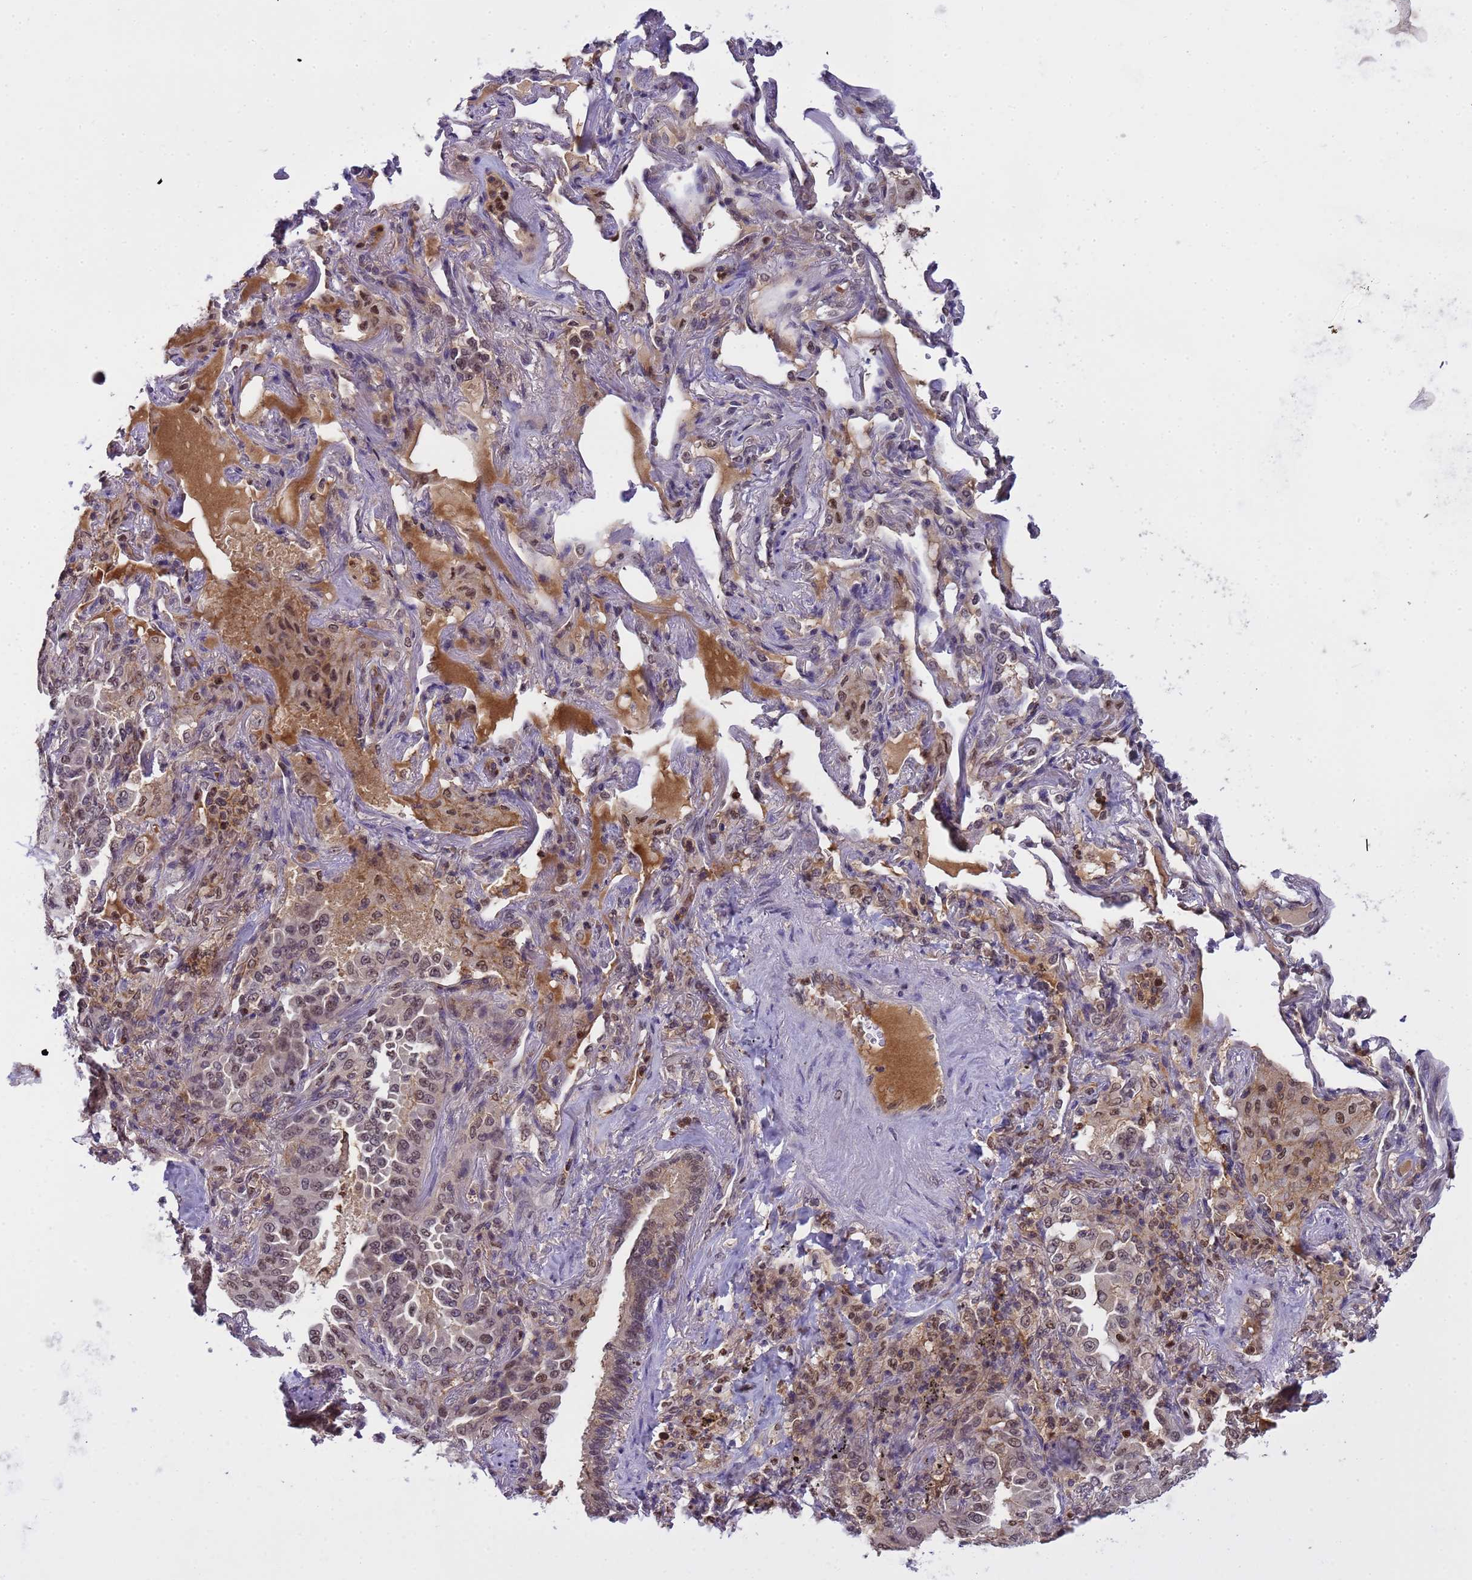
{"staining": {"intensity": "moderate", "quantity": ">75%", "location": "cytoplasmic/membranous,nuclear"}, "tissue": "lung cancer", "cell_type": "Tumor cells", "image_type": "cancer", "snomed": [{"axis": "morphology", "description": "Adenocarcinoma, NOS"}, {"axis": "topography", "description": "Lung"}], "caption": "Immunohistochemistry (DAB (3,3'-diaminobenzidine)) staining of human lung cancer (adenocarcinoma) shows moderate cytoplasmic/membranous and nuclear protein staining in approximately >75% of tumor cells.", "gene": "CD53", "patient": {"sex": "female", "age": 69}}